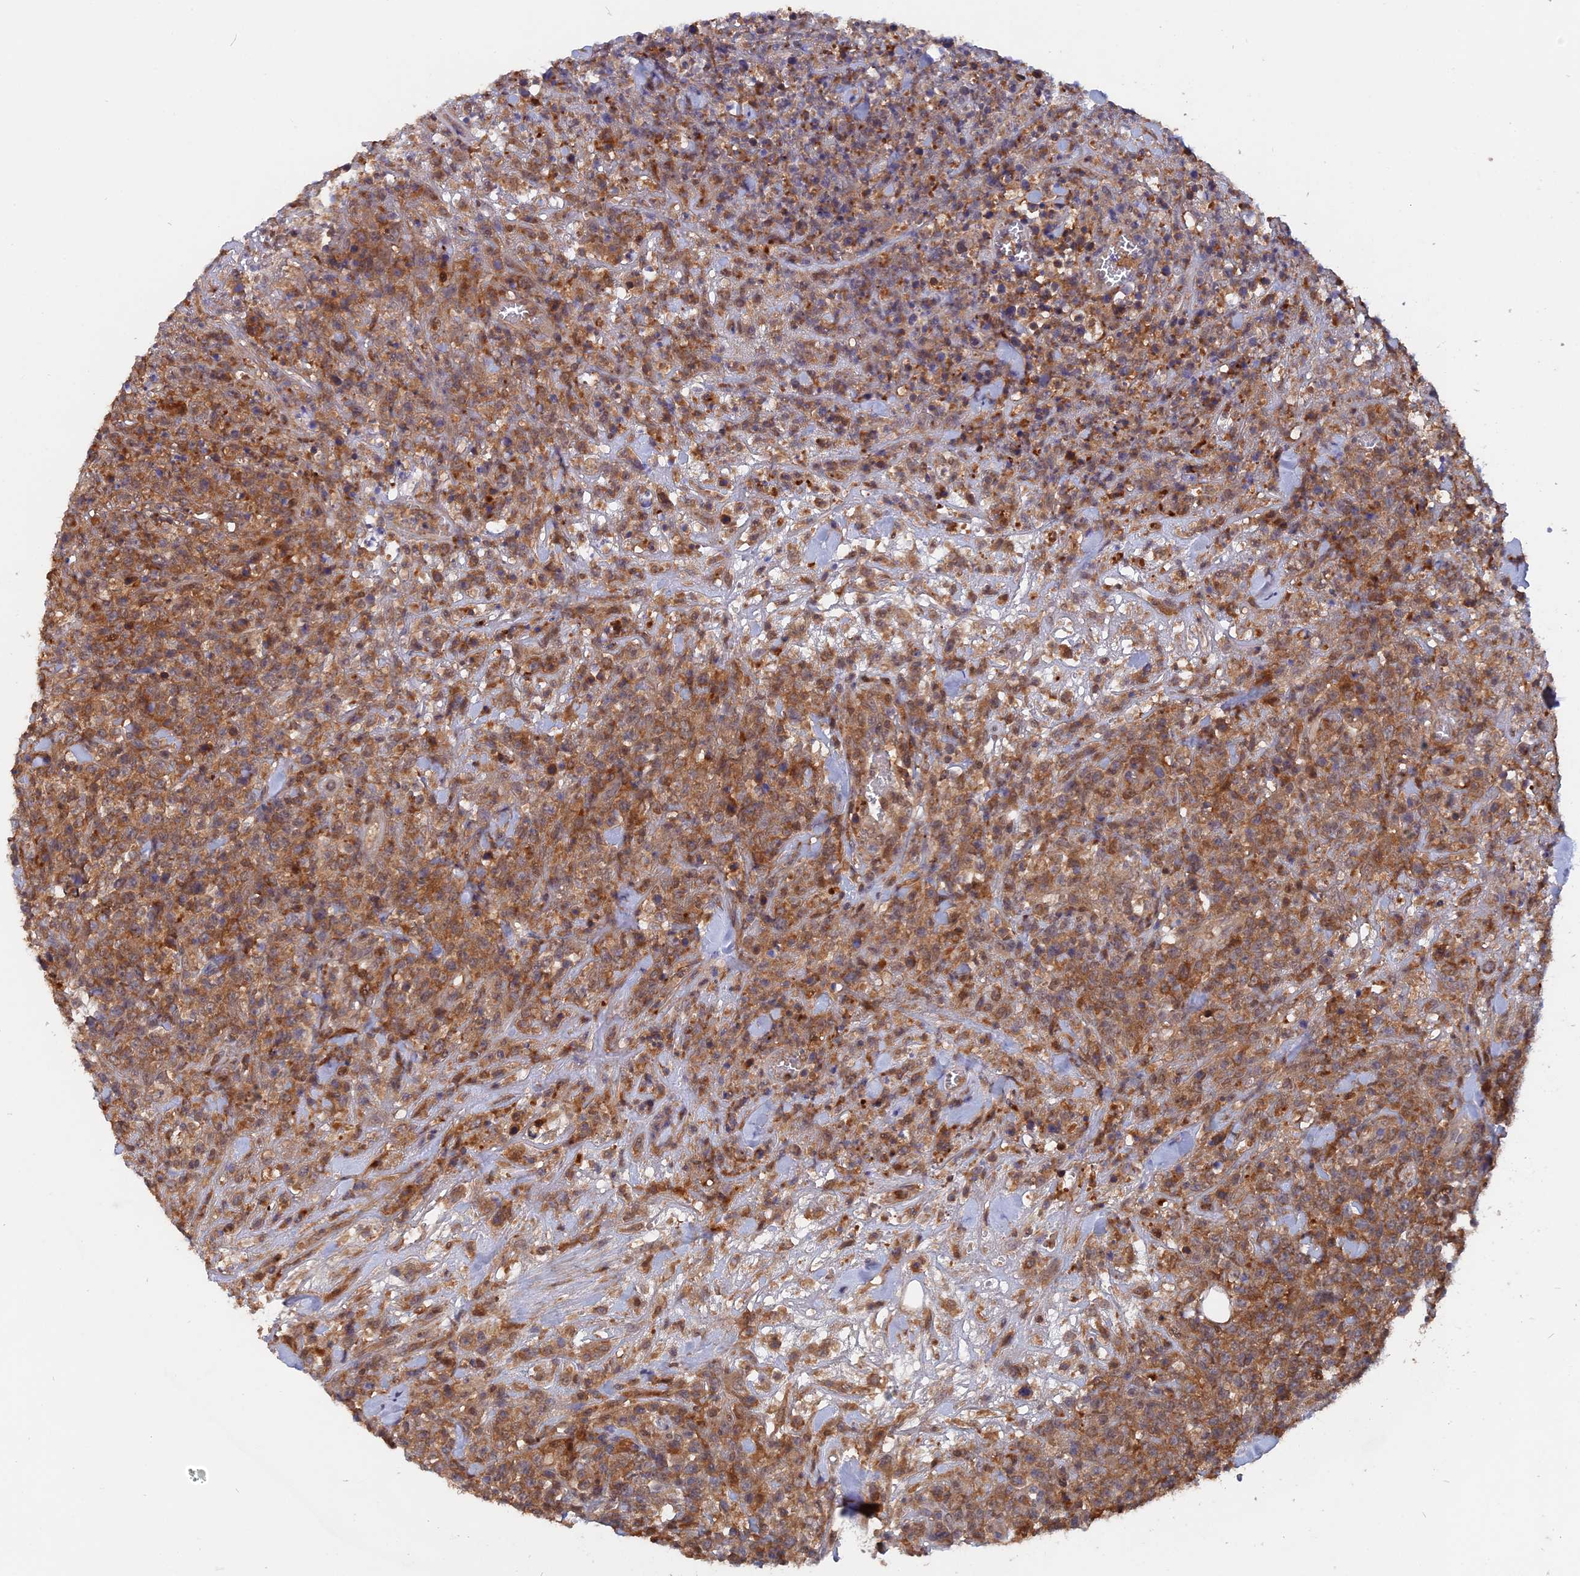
{"staining": {"intensity": "moderate", "quantity": ">75%", "location": "cytoplasmic/membranous"}, "tissue": "lymphoma", "cell_type": "Tumor cells", "image_type": "cancer", "snomed": [{"axis": "morphology", "description": "Malignant lymphoma, non-Hodgkin's type, High grade"}, {"axis": "topography", "description": "Colon"}], "caption": "Immunohistochemical staining of lymphoma displays medium levels of moderate cytoplasmic/membranous positivity in about >75% of tumor cells.", "gene": "BLVRA", "patient": {"sex": "female", "age": 53}}